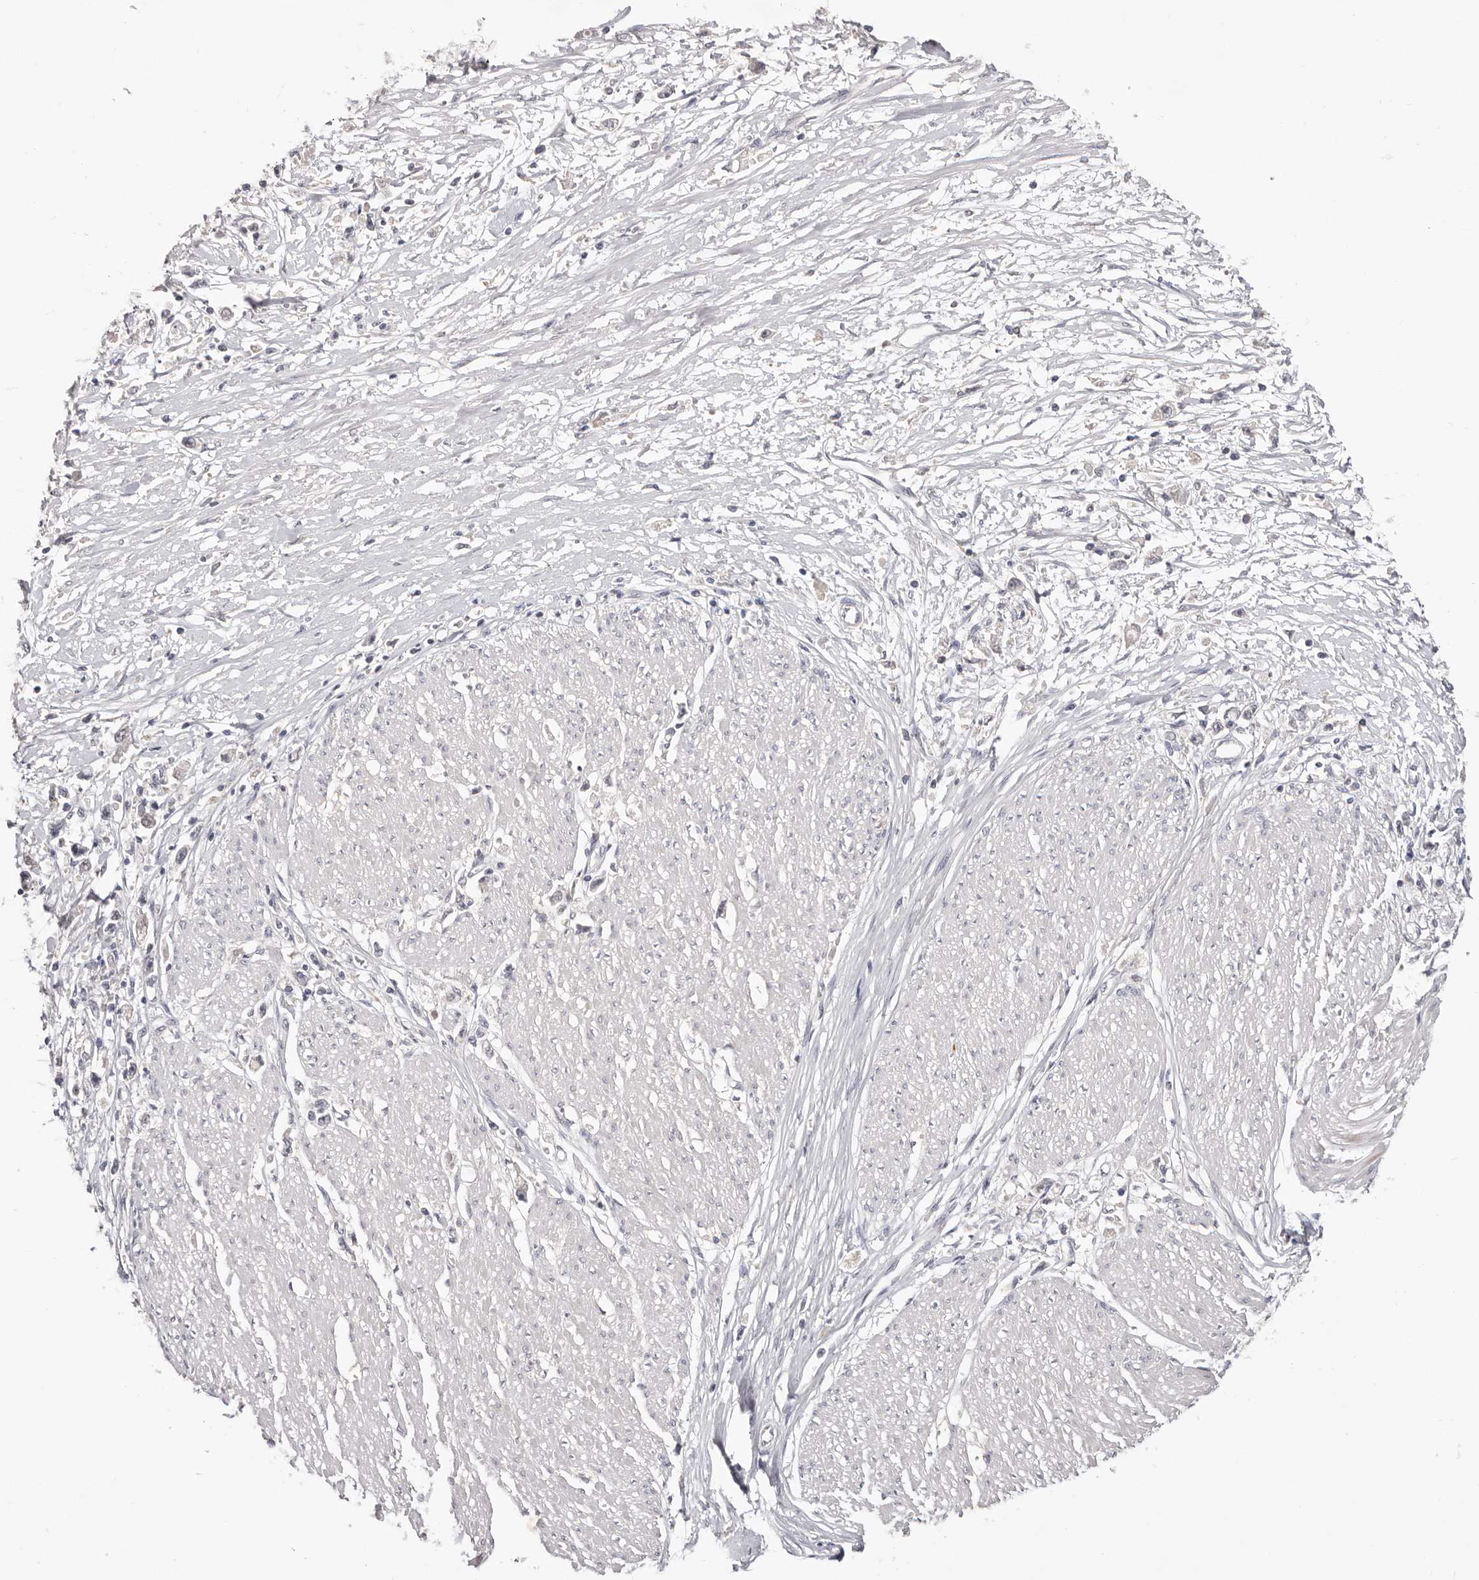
{"staining": {"intensity": "negative", "quantity": "none", "location": "none"}, "tissue": "stomach cancer", "cell_type": "Tumor cells", "image_type": "cancer", "snomed": [{"axis": "morphology", "description": "Adenocarcinoma, NOS"}, {"axis": "topography", "description": "Stomach"}], "caption": "Image shows no significant protein staining in tumor cells of stomach adenocarcinoma.", "gene": "DOP1A", "patient": {"sex": "female", "age": 59}}